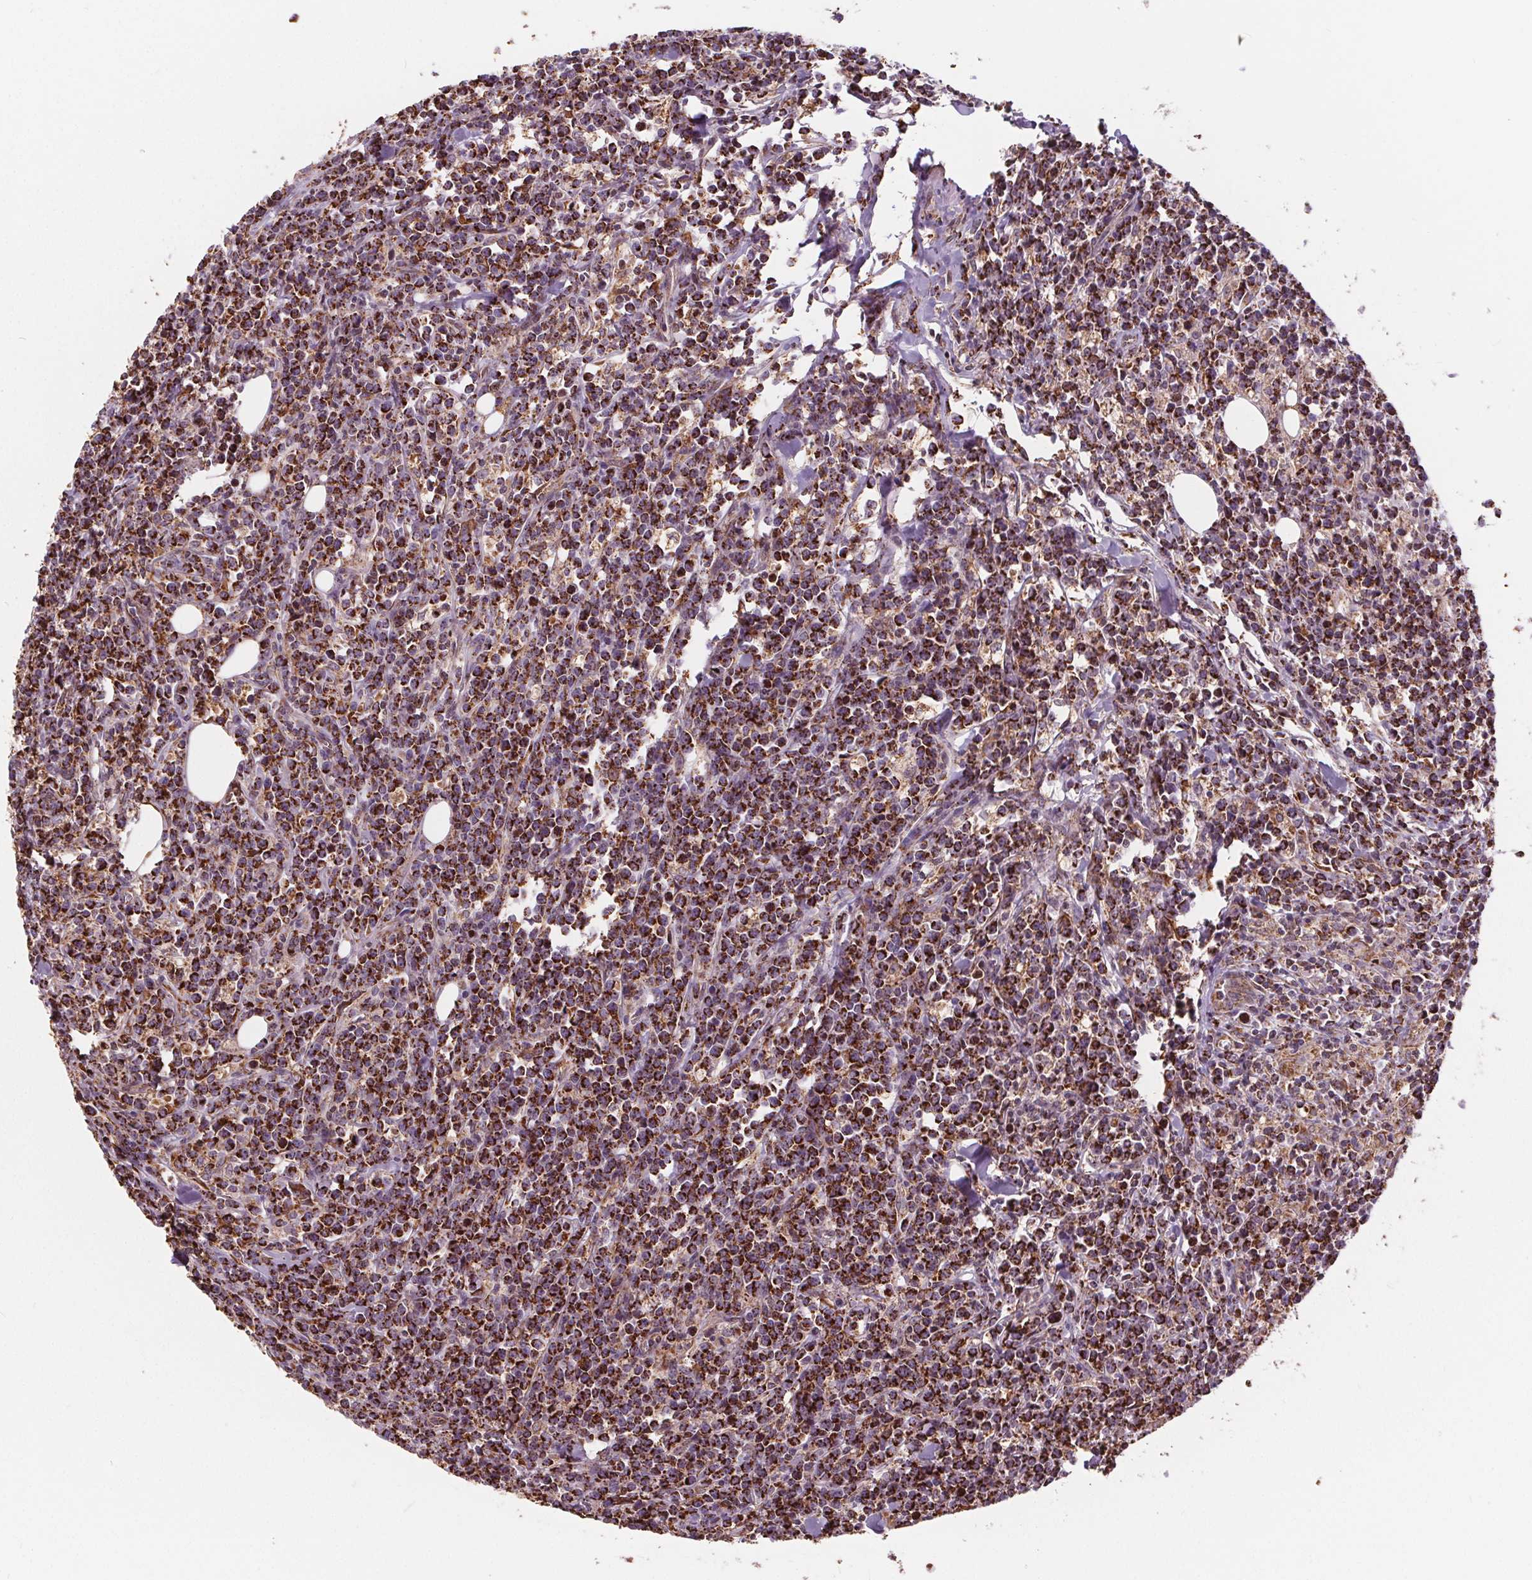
{"staining": {"intensity": "strong", "quantity": ">75%", "location": "cytoplasmic/membranous"}, "tissue": "lymphoma", "cell_type": "Tumor cells", "image_type": "cancer", "snomed": [{"axis": "morphology", "description": "Malignant lymphoma, non-Hodgkin's type, High grade"}, {"axis": "topography", "description": "Small intestine"}], "caption": "Immunohistochemistry staining of lymphoma, which shows high levels of strong cytoplasmic/membranous staining in about >75% of tumor cells indicating strong cytoplasmic/membranous protein positivity. The staining was performed using DAB (brown) for protein detection and nuclei were counterstained in hematoxylin (blue).", "gene": "PLSCR3", "patient": {"sex": "female", "age": 56}}